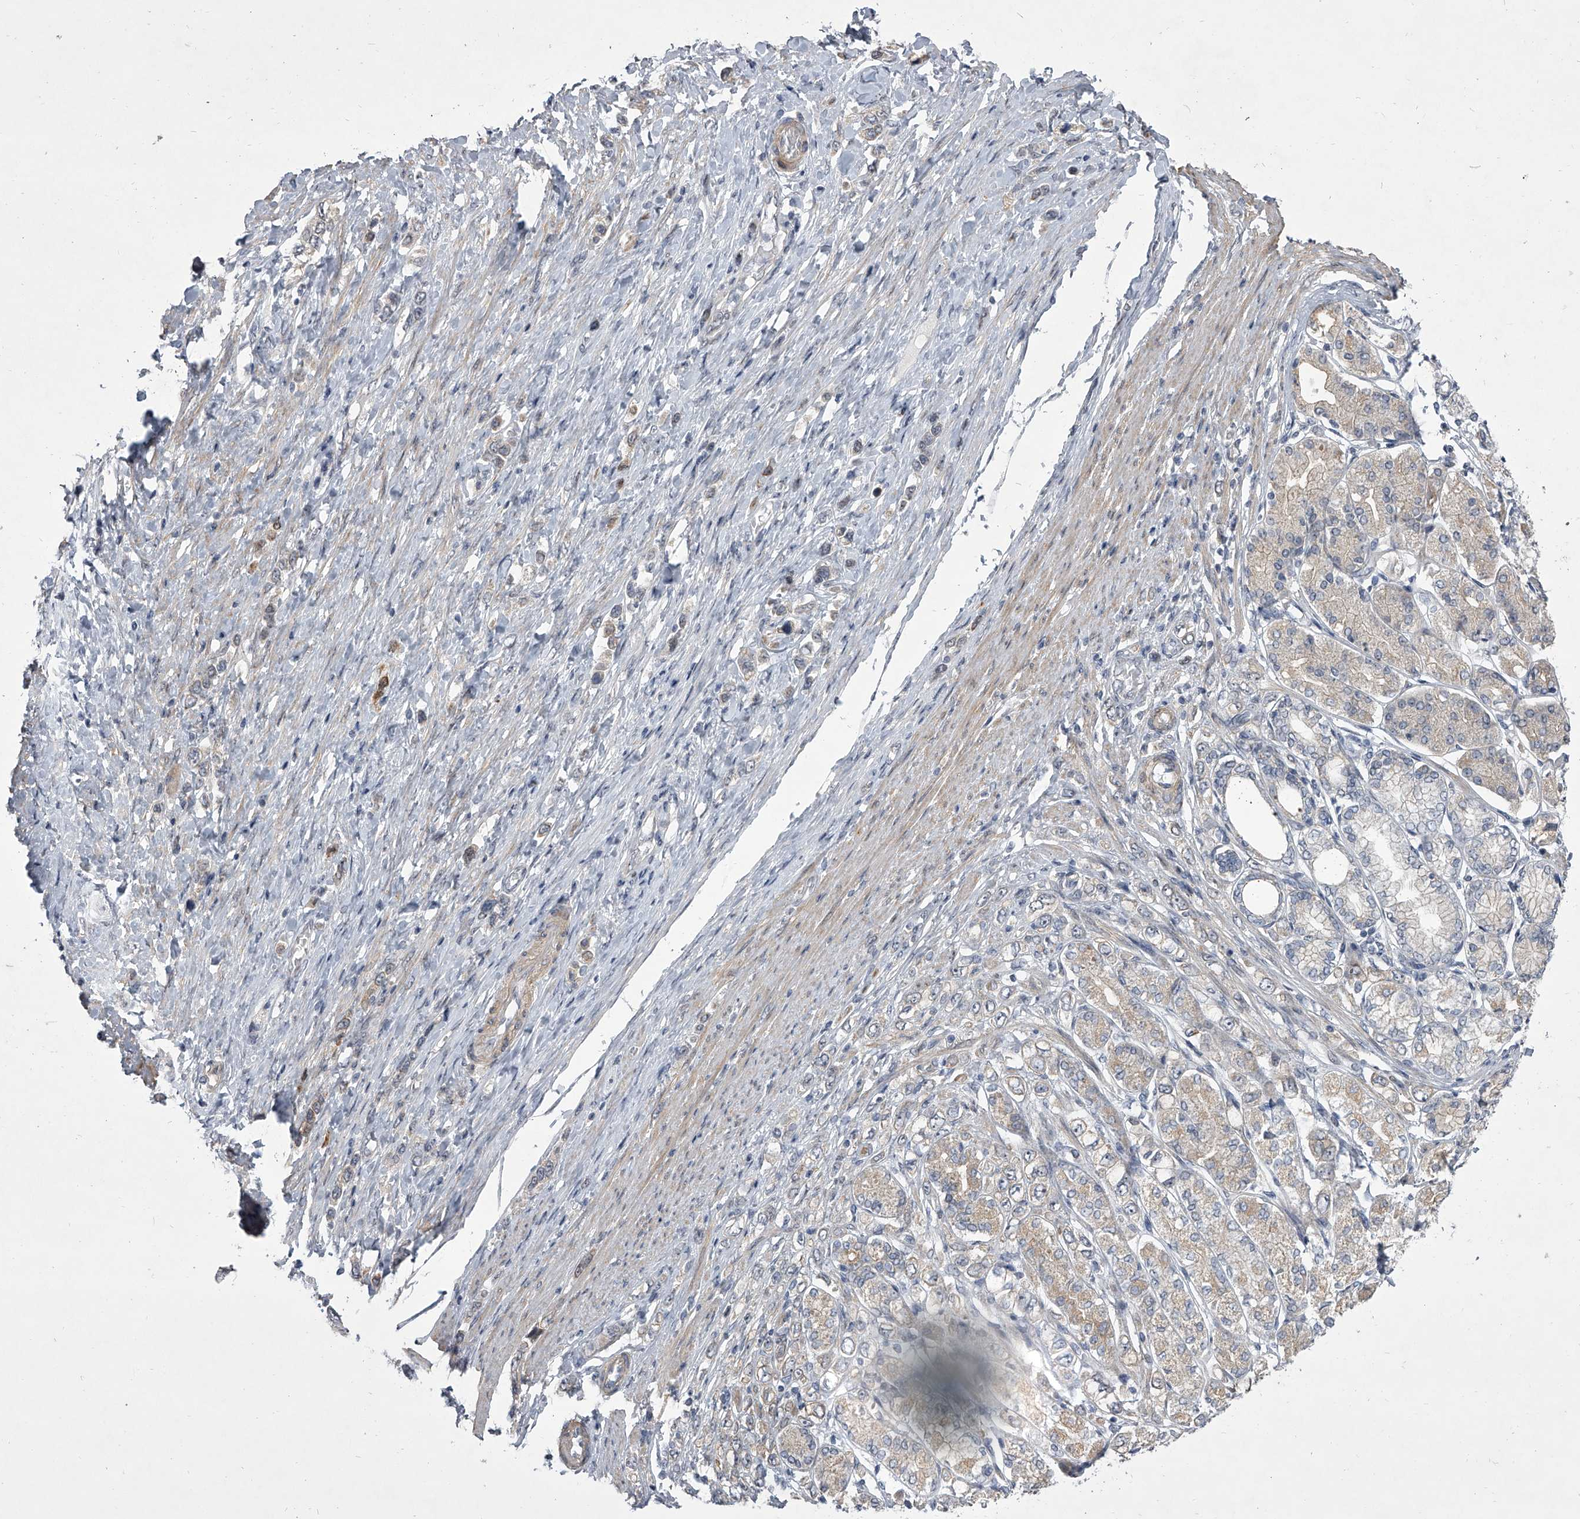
{"staining": {"intensity": "negative", "quantity": "none", "location": "none"}, "tissue": "stomach cancer", "cell_type": "Tumor cells", "image_type": "cancer", "snomed": [{"axis": "morphology", "description": "Adenocarcinoma, NOS"}, {"axis": "topography", "description": "Stomach"}], "caption": "Stomach adenocarcinoma stained for a protein using IHC reveals no positivity tumor cells.", "gene": "HEATR6", "patient": {"sex": "female", "age": 65}}